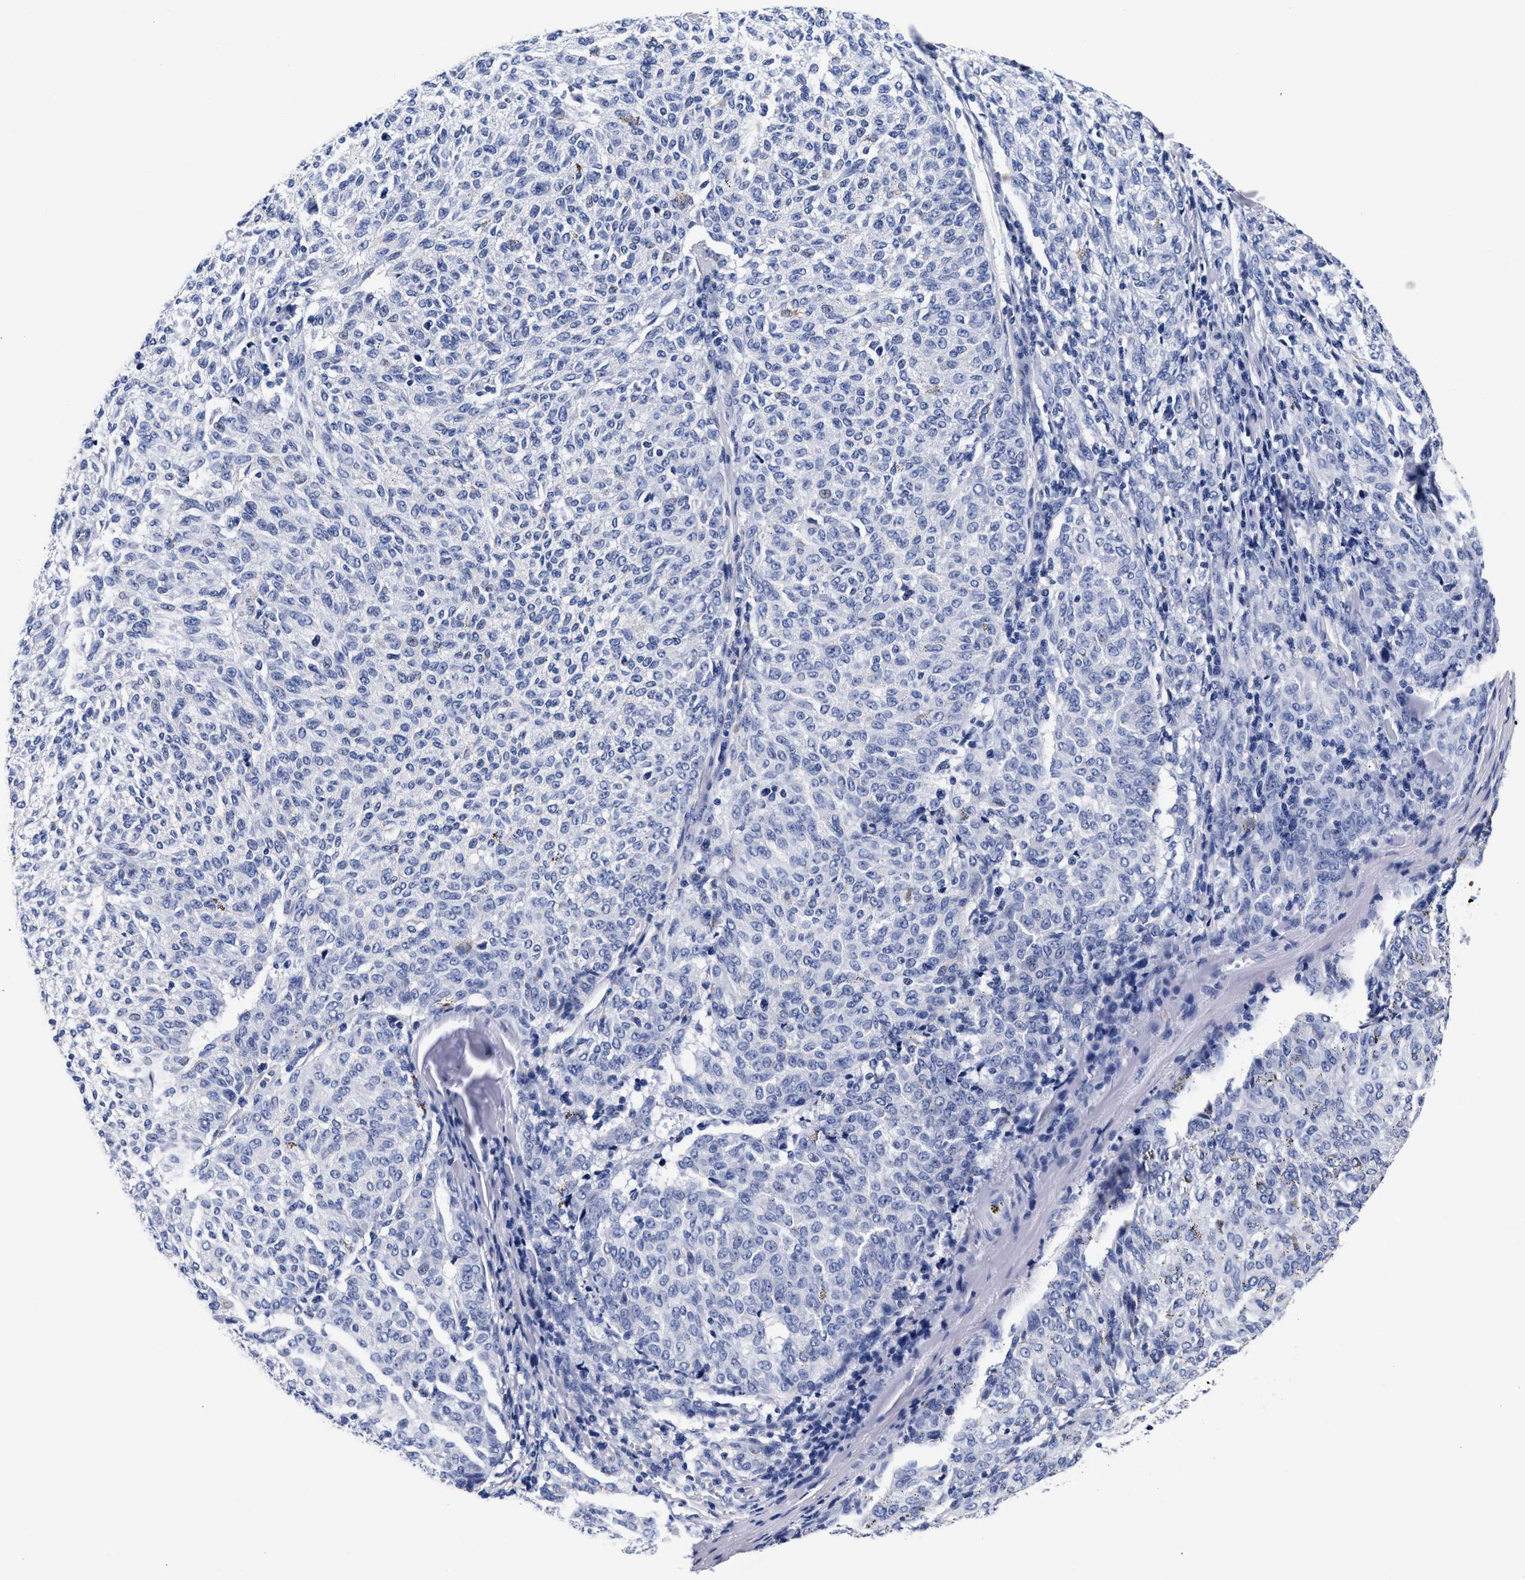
{"staining": {"intensity": "negative", "quantity": "none", "location": "none"}, "tissue": "melanoma", "cell_type": "Tumor cells", "image_type": "cancer", "snomed": [{"axis": "morphology", "description": "Malignant melanoma, NOS"}, {"axis": "topography", "description": "Skin"}], "caption": "Immunohistochemistry of human malignant melanoma exhibits no staining in tumor cells.", "gene": "RAB3B", "patient": {"sex": "female", "age": 72}}